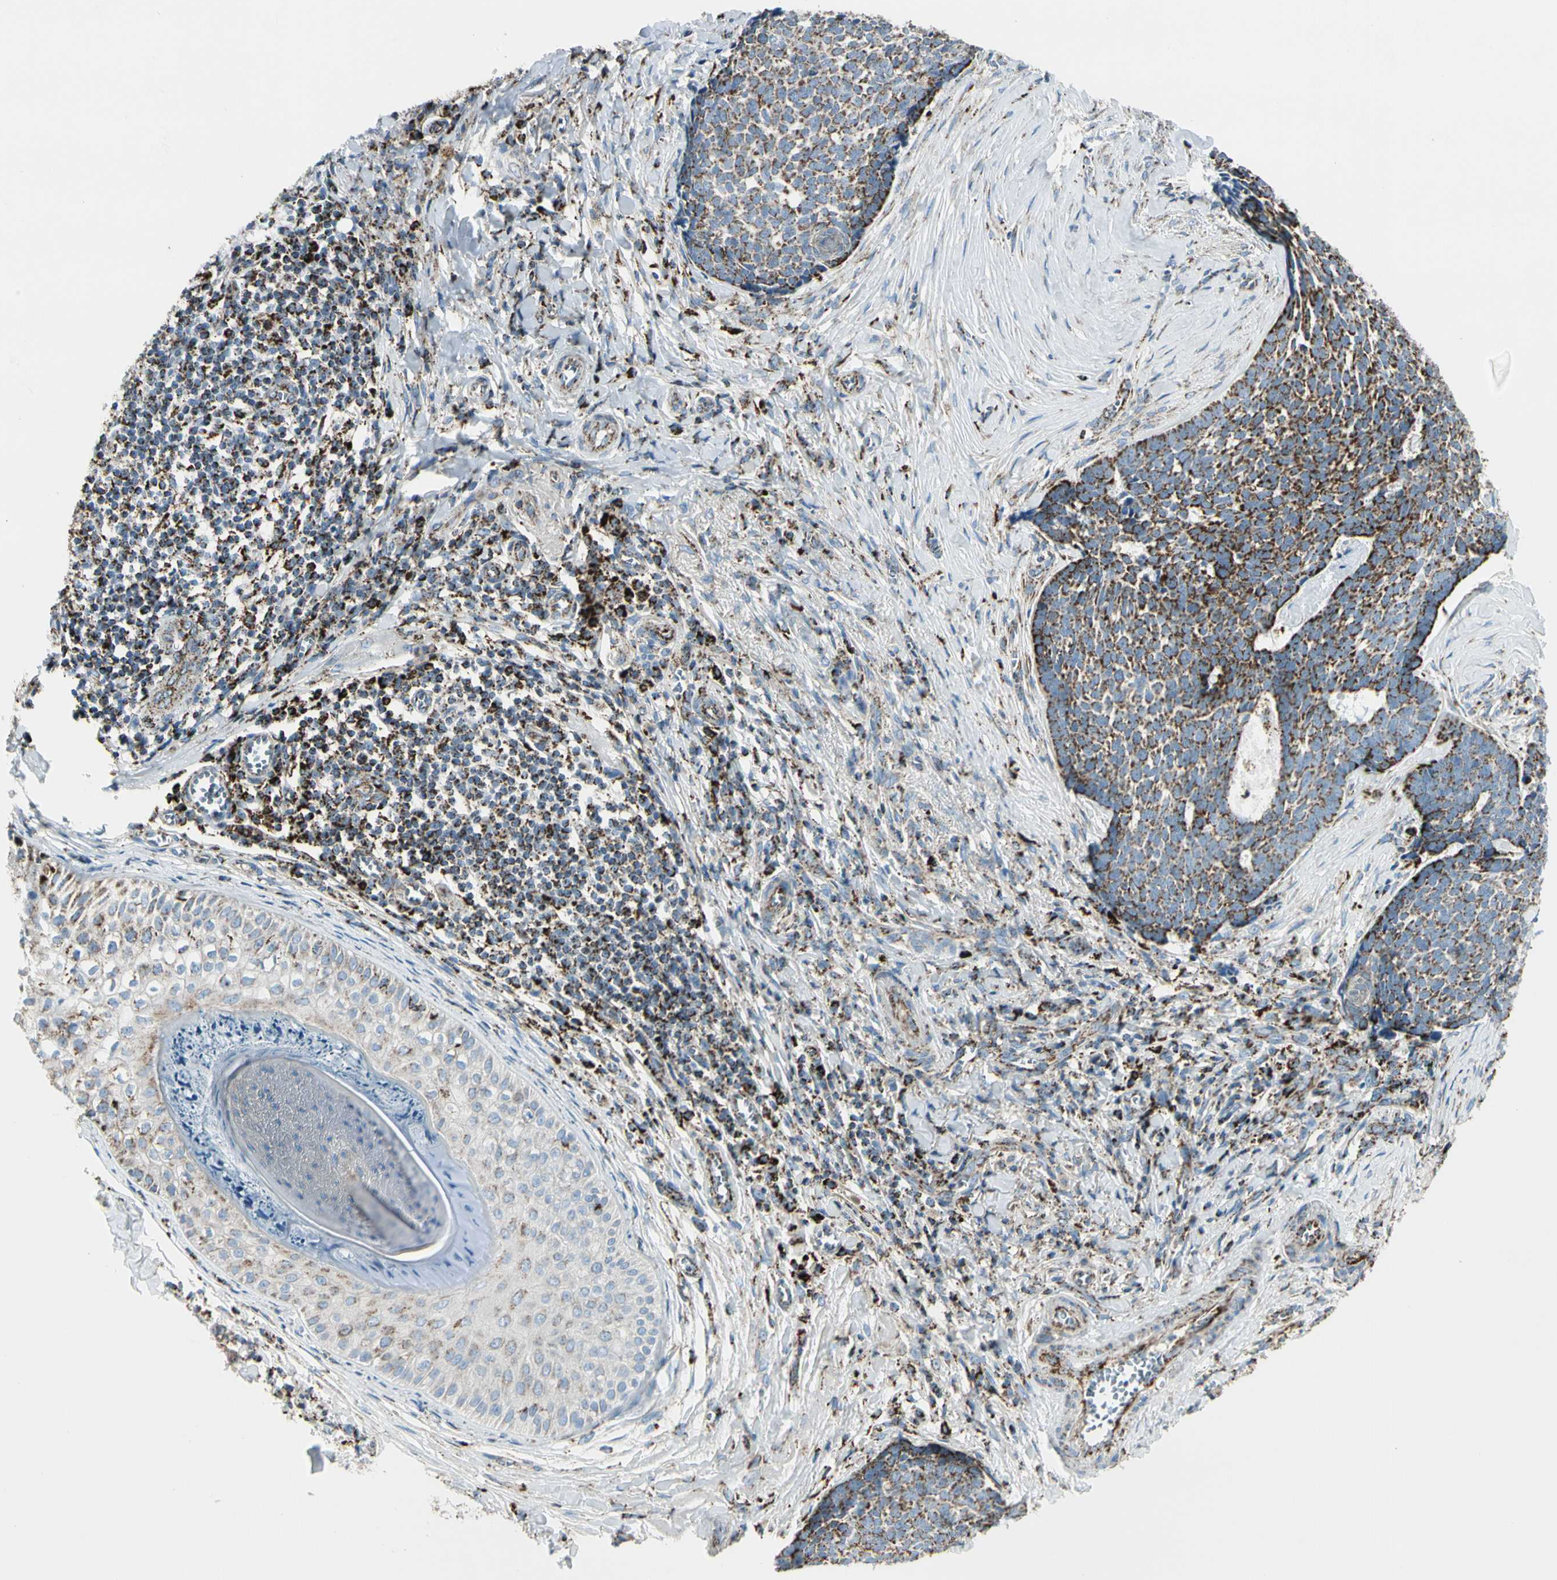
{"staining": {"intensity": "moderate", "quantity": ">75%", "location": "cytoplasmic/membranous"}, "tissue": "skin cancer", "cell_type": "Tumor cells", "image_type": "cancer", "snomed": [{"axis": "morphology", "description": "Basal cell carcinoma"}, {"axis": "topography", "description": "Skin"}], "caption": "Tumor cells reveal medium levels of moderate cytoplasmic/membranous positivity in approximately >75% of cells in human skin basal cell carcinoma.", "gene": "ME2", "patient": {"sex": "male", "age": 84}}